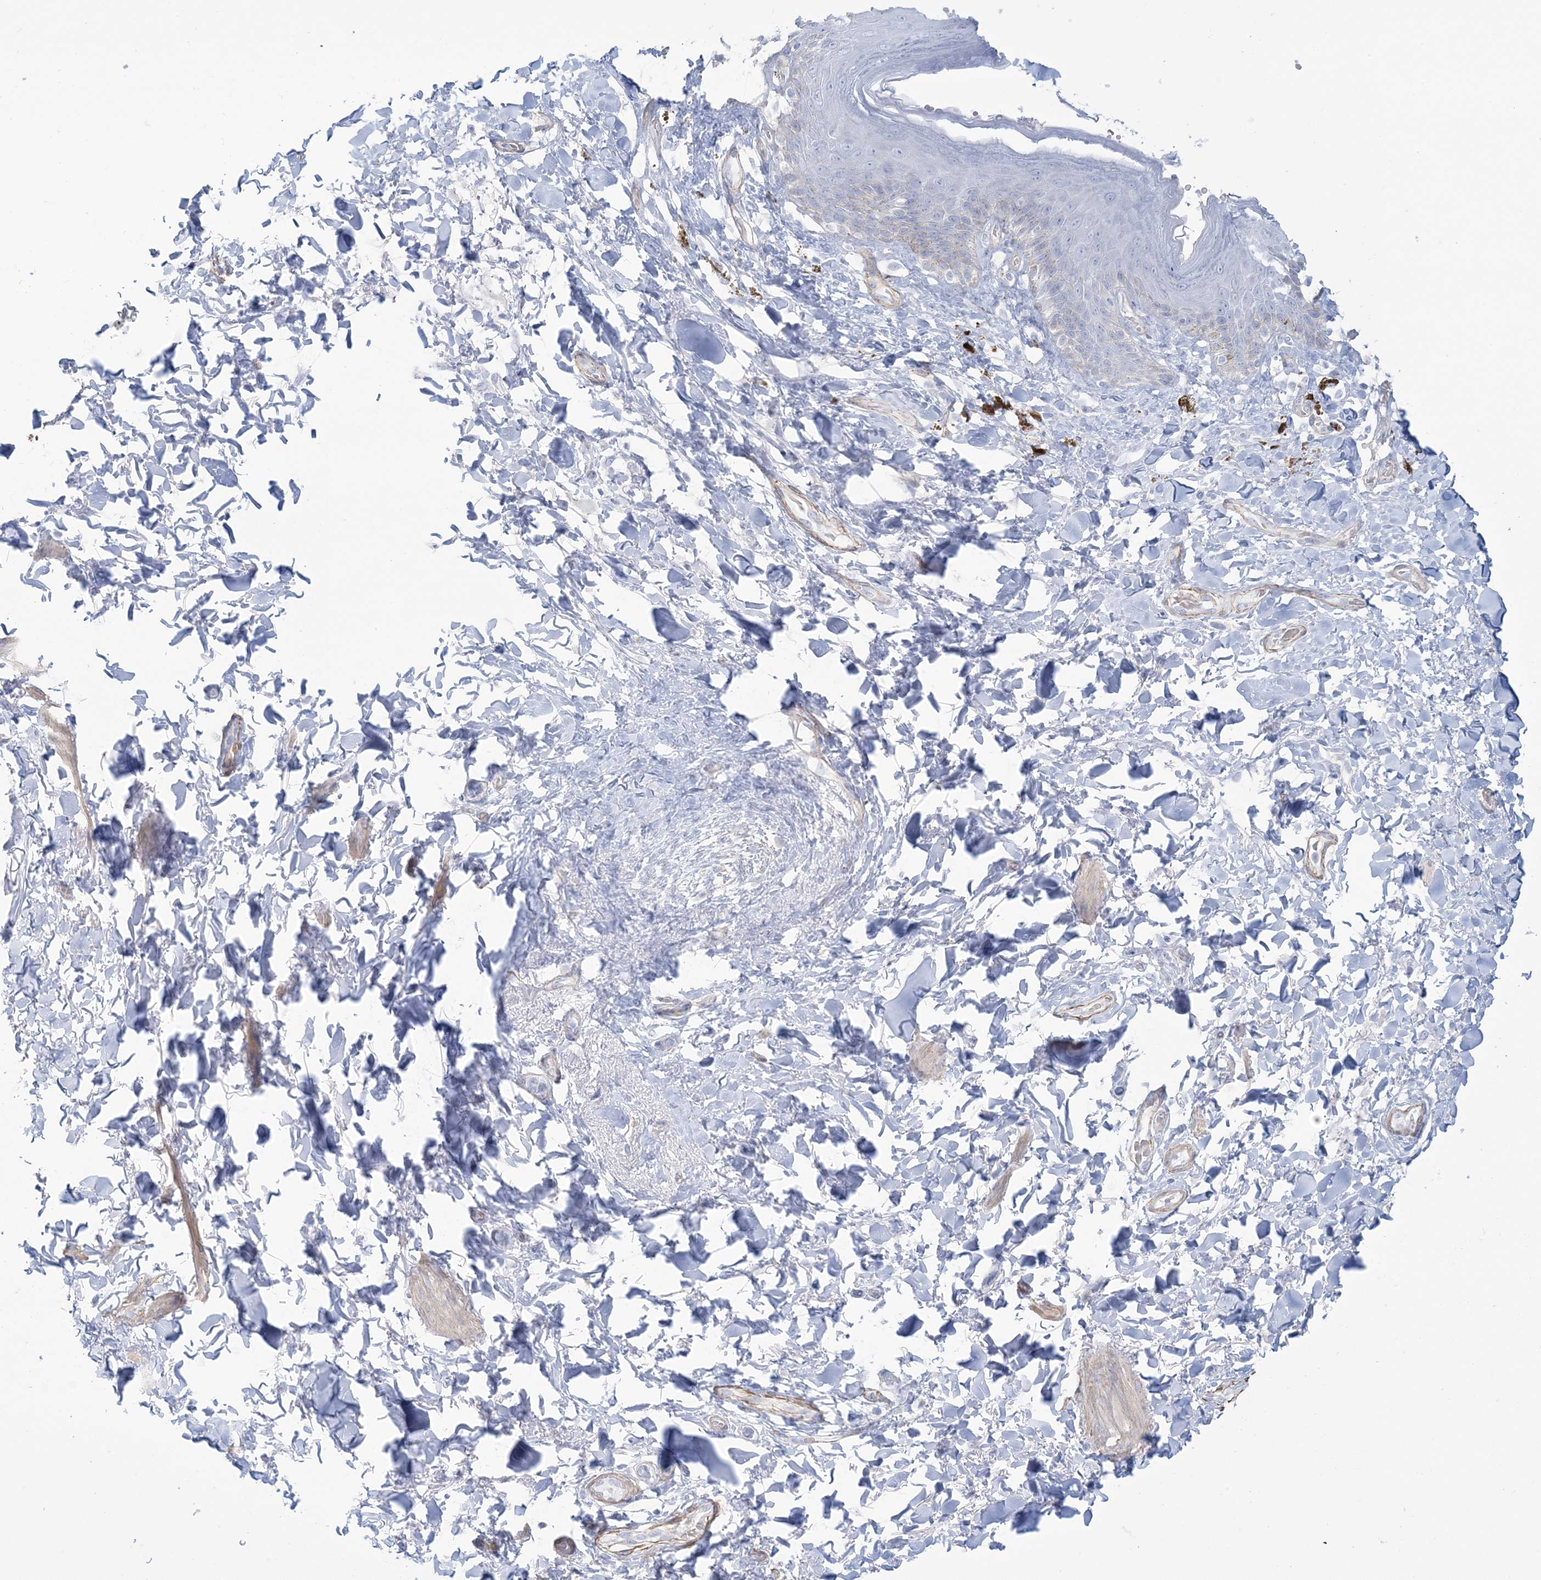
{"staining": {"intensity": "strong", "quantity": "<25%", "location": "cytoplasmic/membranous"}, "tissue": "skin", "cell_type": "Epidermal cells", "image_type": "normal", "snomed": [{"axis": "morphology", "description": "Normal tissue, NOS"}, {"axis": "topography", "description": "Anal"}], "caption": "Immunohistochemical staining of unremarkable human skin displays medium levels of strong cytoplasmic/membranous expression in about <25% of epidermal cells. Ihc stains the protein of interest in brown and the nuclei are stained blue.", "gene": "AGXT", "patient": {"sex": "female", "age": 78}}